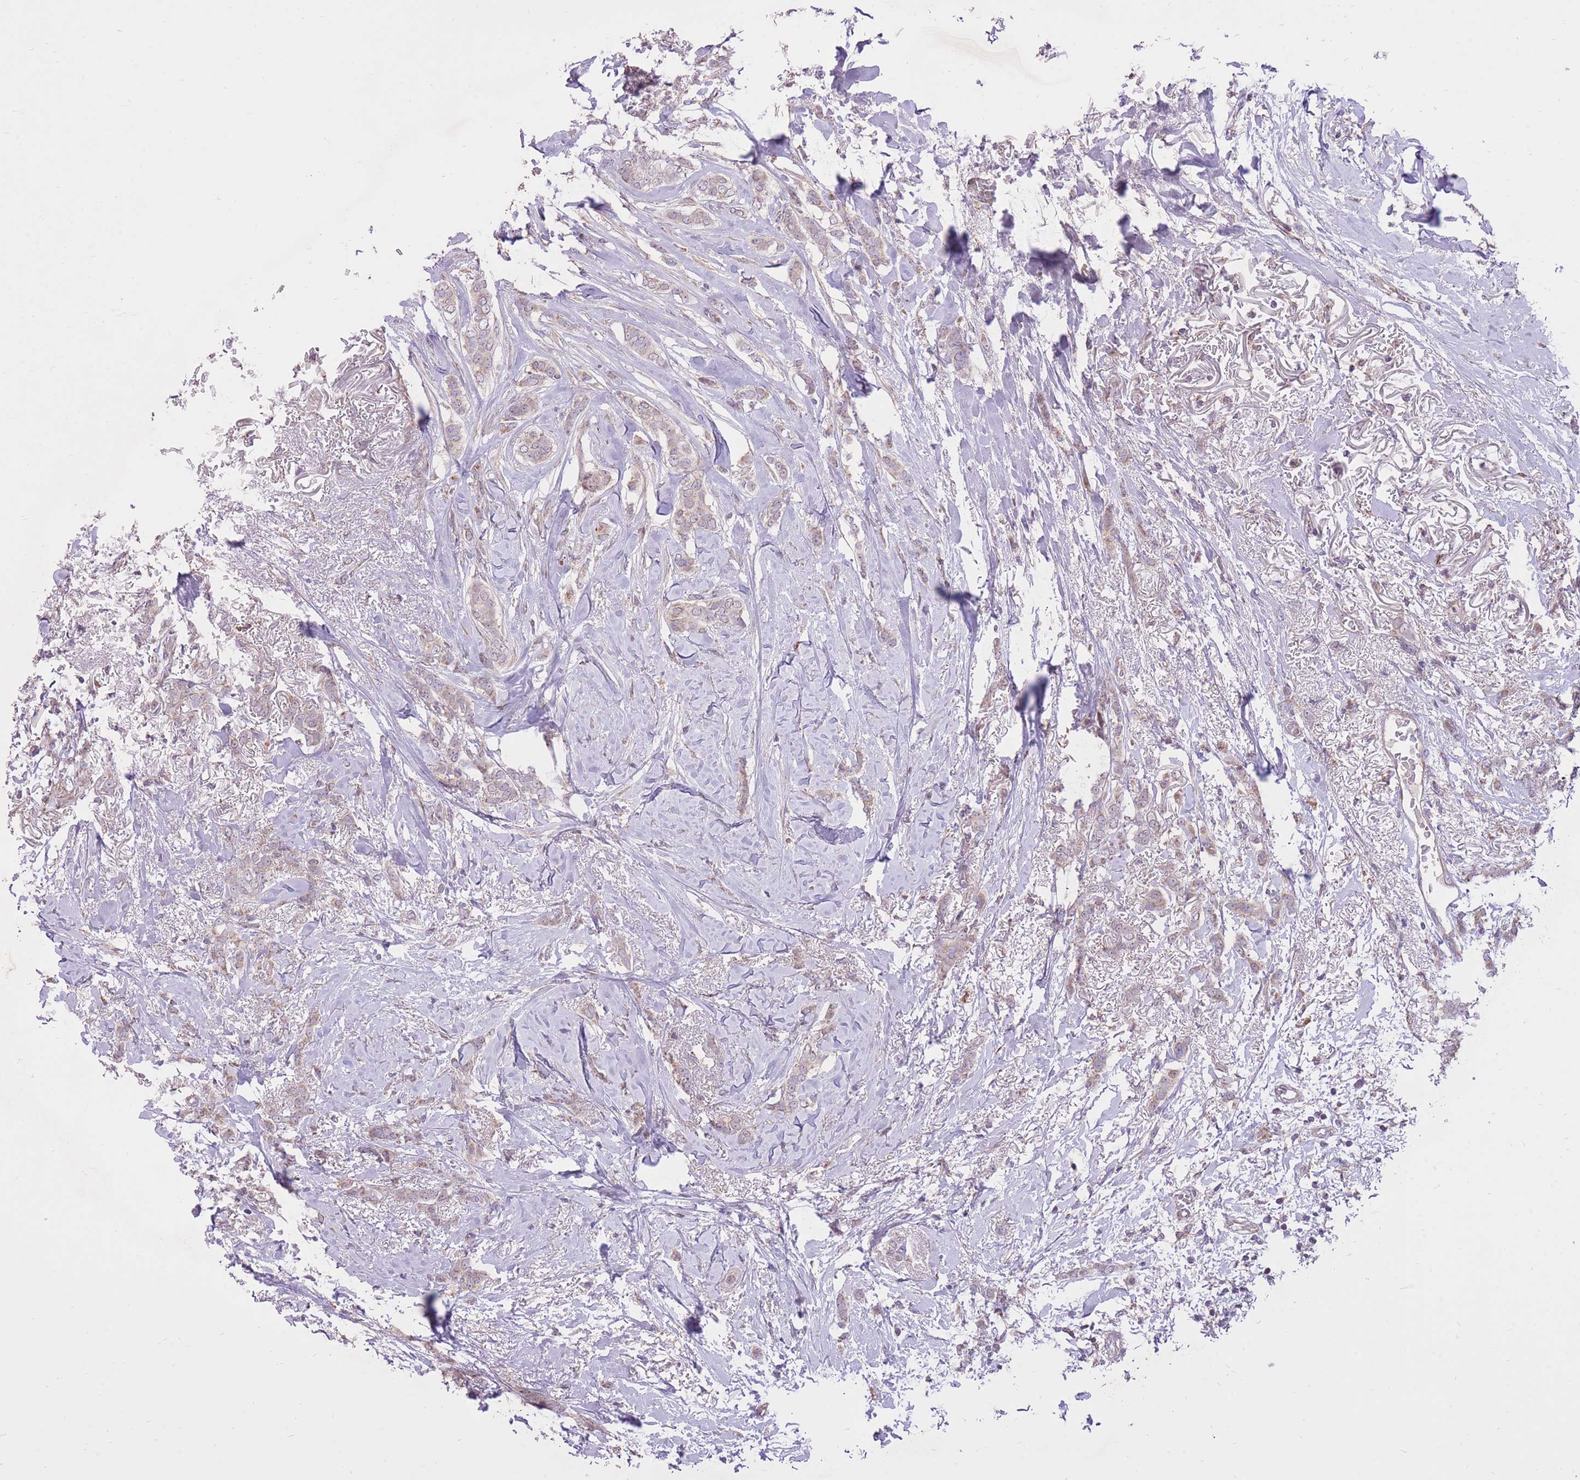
{"staining": {"intensity": "weak", "quantity": "<25%", "location": "cytoplasmic/membranous"}, "tissue": "breast cancer", "cell_type": "Tumor cells", "image_type": "cancer", "snomed": [{"axis": "morphology", "description": "Duct carcinoma"}, {"axis": "topography", "description": "Breast"}], "caption": "Immunohistochemical staining of breast cancer (invasive ductal carcinoma) demonstrates no significant positivity in tumor cells.", "gene": "SLC4A4", "patient": {"sex": "female", "age": 72}}